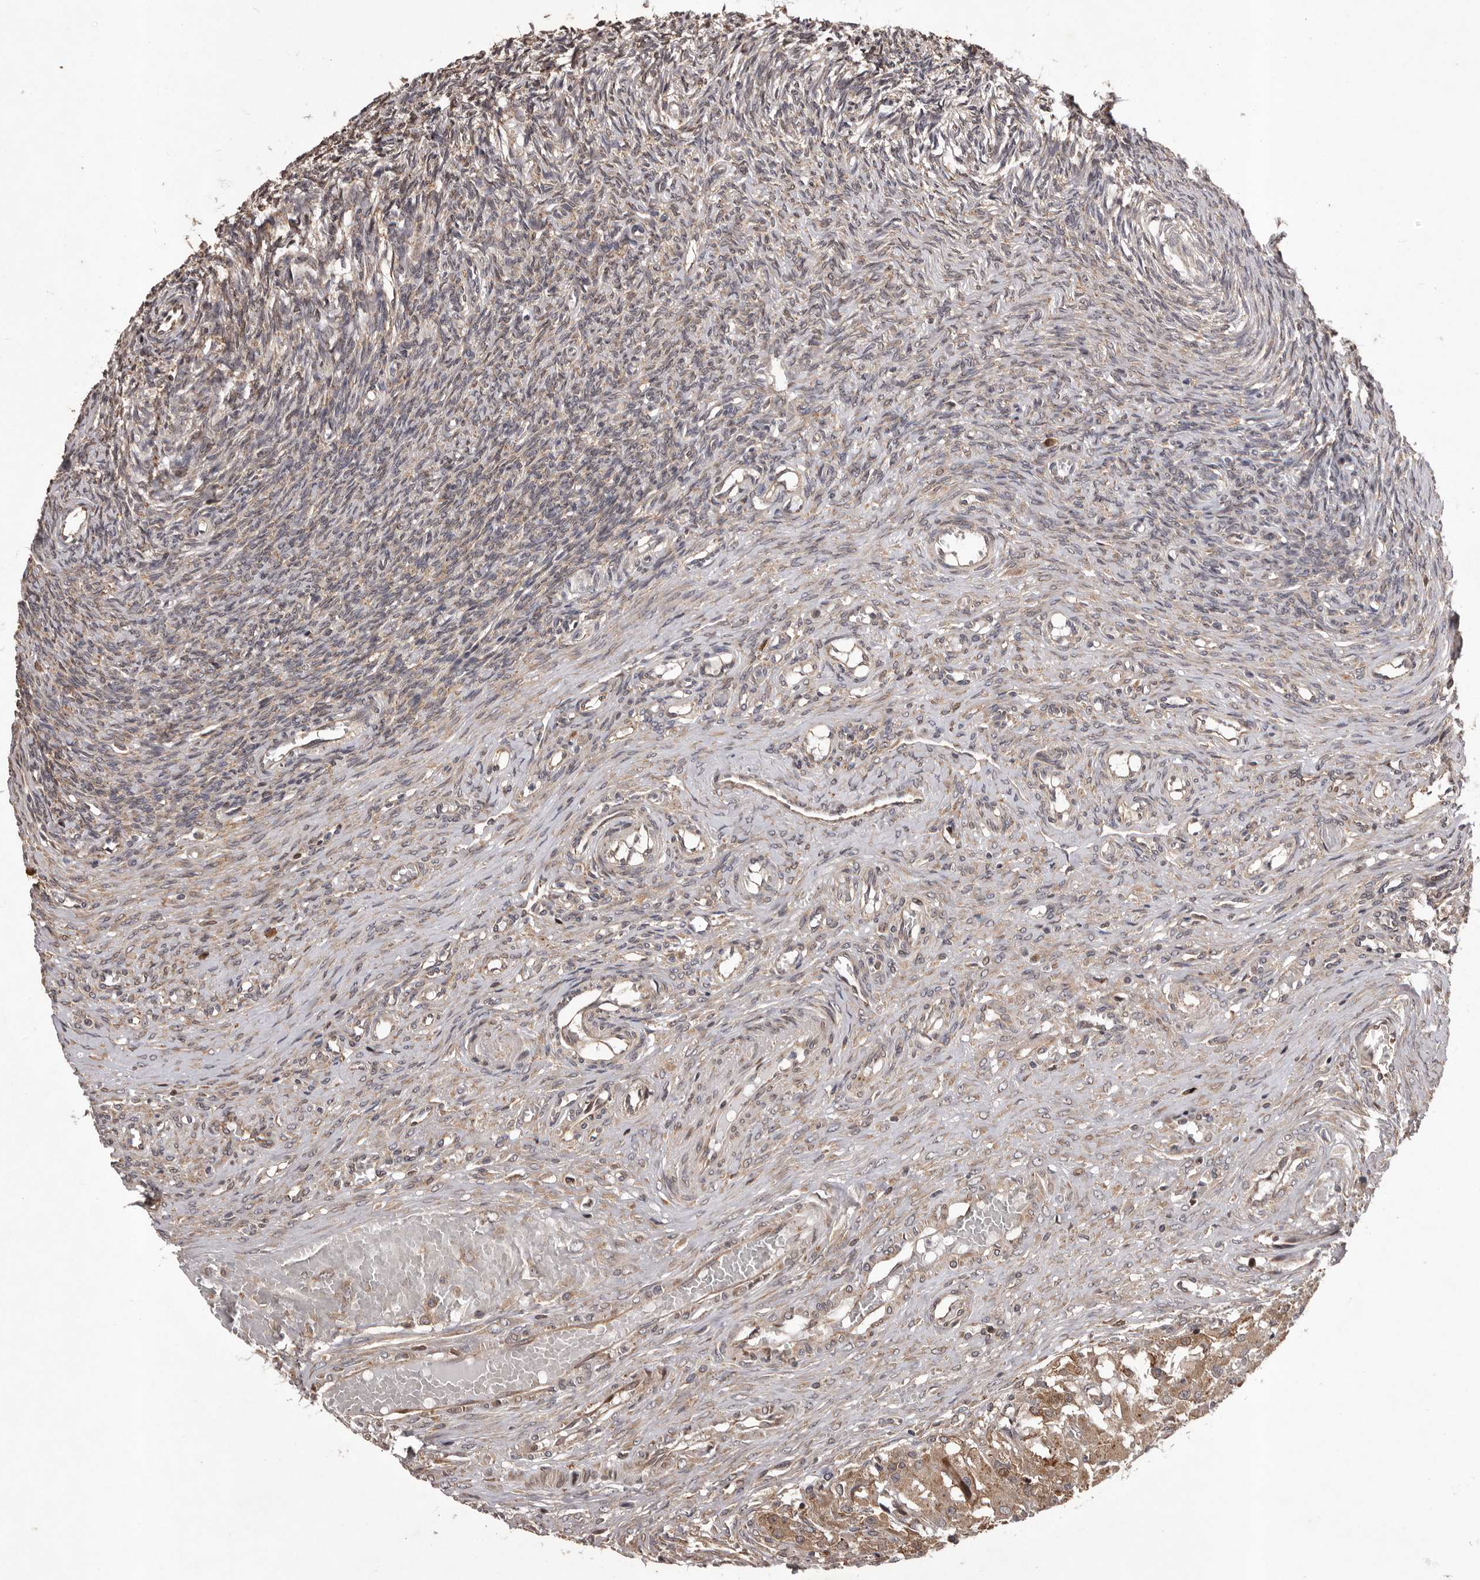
{"staining": {"intensity": "weak", "quantity": ">75%", "location": "cytoplasmic/membranous"}, "tissue": "ovary", "cell_type": "Follicle cells", "image_type": "normal", "snomed": [{"axis": "morphology", "description": "Adenocarcinoma, NOS"}, {"axis": "topography", "description": "Endometrium"}], "caption": "Immunohistochemistry (IHC) of normal human ovary demonstrates low levels of weak cytoplasmic/membranous staining in approximately >75% of follicle cells. (IHC, brightfield microscopy, high magnification).", "gene": "GADD45B", "patient": {"sex": "female", "age": 32}}